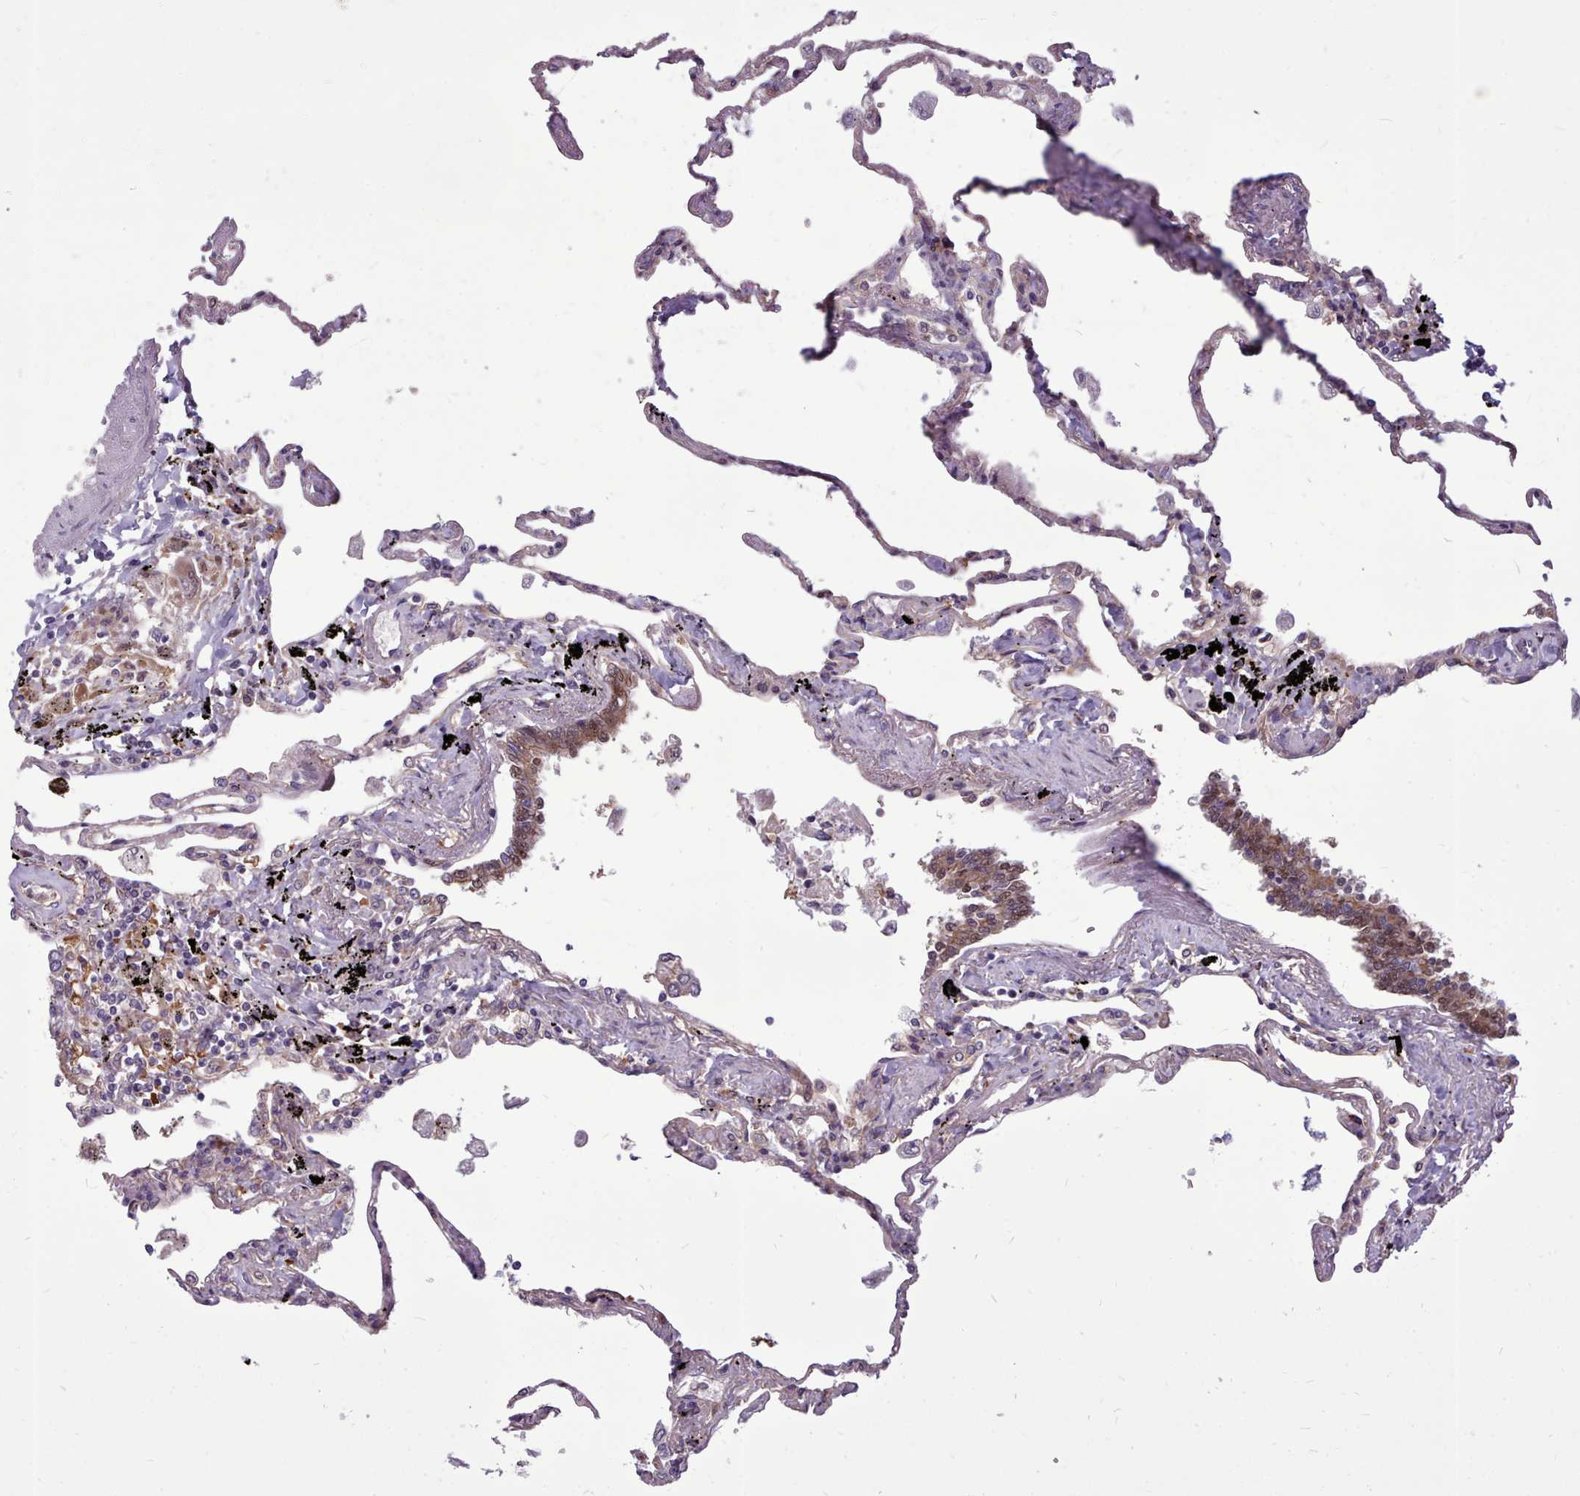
{"staining": {"intensity": "negative", "quantity": "none", "location": "none"}, "tissue": "lung", "cell_type": "Alveolar cells", "image_type": "normal", "snomed": [{"axis": "morphology", "description": "Normal tissue, NOS"}, {"axis": "topography", "description": "Lung"}], "caption": "The photomicrograph displays no significant positivity in alveolar cells of lung.", "gene": "AHCY", "patient": {"sex": "female", "age": 67}}